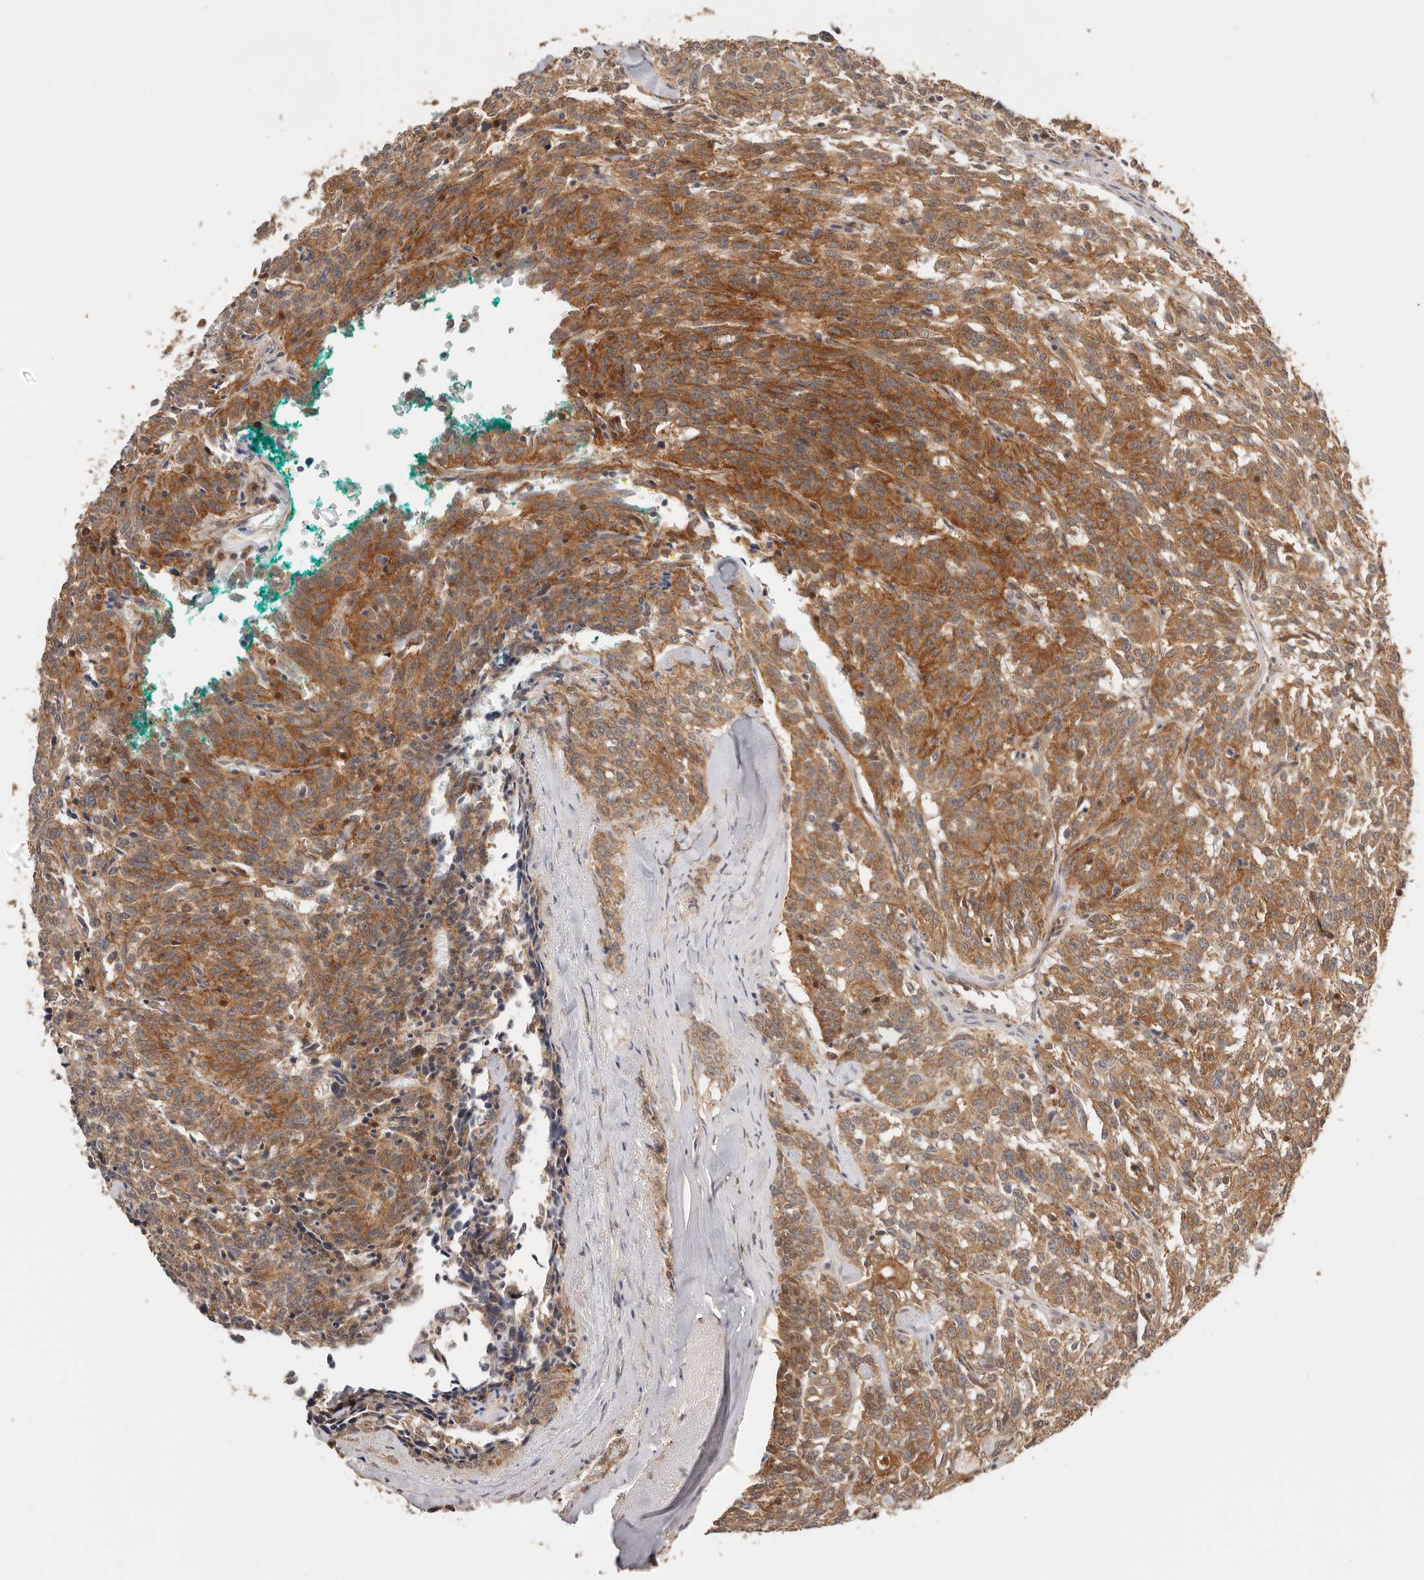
{"staining": {"intensity": "moderate", "quantity": ">75%", "location": "cytoplasmic/membranous"}, "tissue": "carcinoid", "cell_type": "Tumor cells", "image_type": "cancer", "snomed": [{"axis": "morphology", "description": "Carcinoid, malignant, NOS"}, {"axis": "topography", "description": "Lung"}], "caption": "DAB (3,3'-diaminobenzidine) immunohistochemical staining of carcinoid demonstrates moderate cytoplasmic/membranous protein expression in approximately >75% of tumor cells.", "gene": "AFDN", "patient": {"sex": "female", "age": 46}}